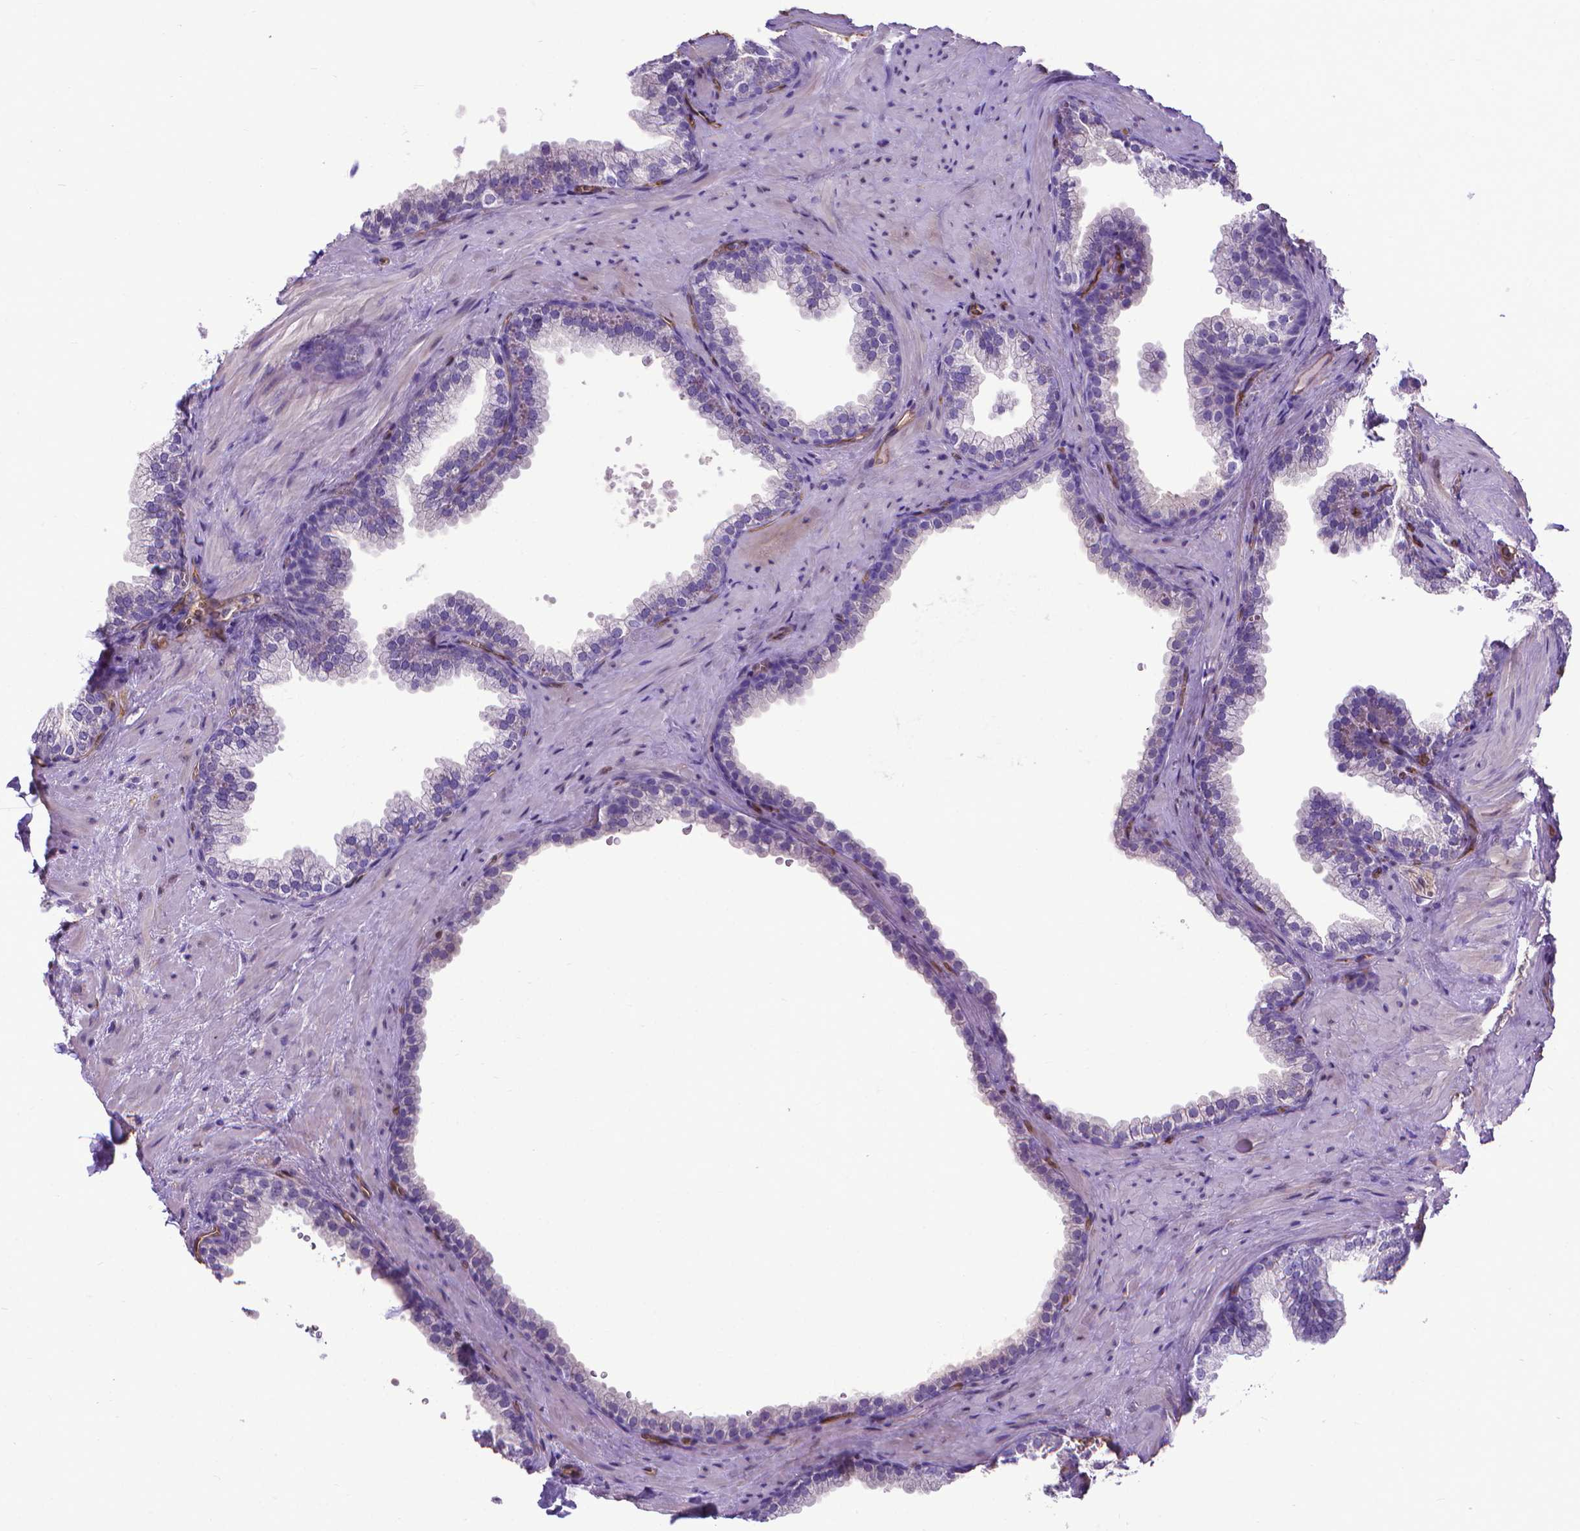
{"staining": {"intensity": "negative", "quantity": "none", "location": "none"}, "tissue": "prostate", "cell_type": "Glandular cells", "image_type": "normal", "snomed": [{"axis": "morphology", "description": "Normal tissue, NOS"}, {"axis": "topography", "description": "Prostate"}], "caption": "The immunohistochemistry (IHC) photomicrograph has no significant expression in glandular cells of prostate. (Stains: DAB immunohistochemistry (IHC) with hematoxylin counter stain, Microscopy: brightfield microscopy at high magnification).", "gene": "CLIC4", "patient": {"sex": "male", "age": 79}}